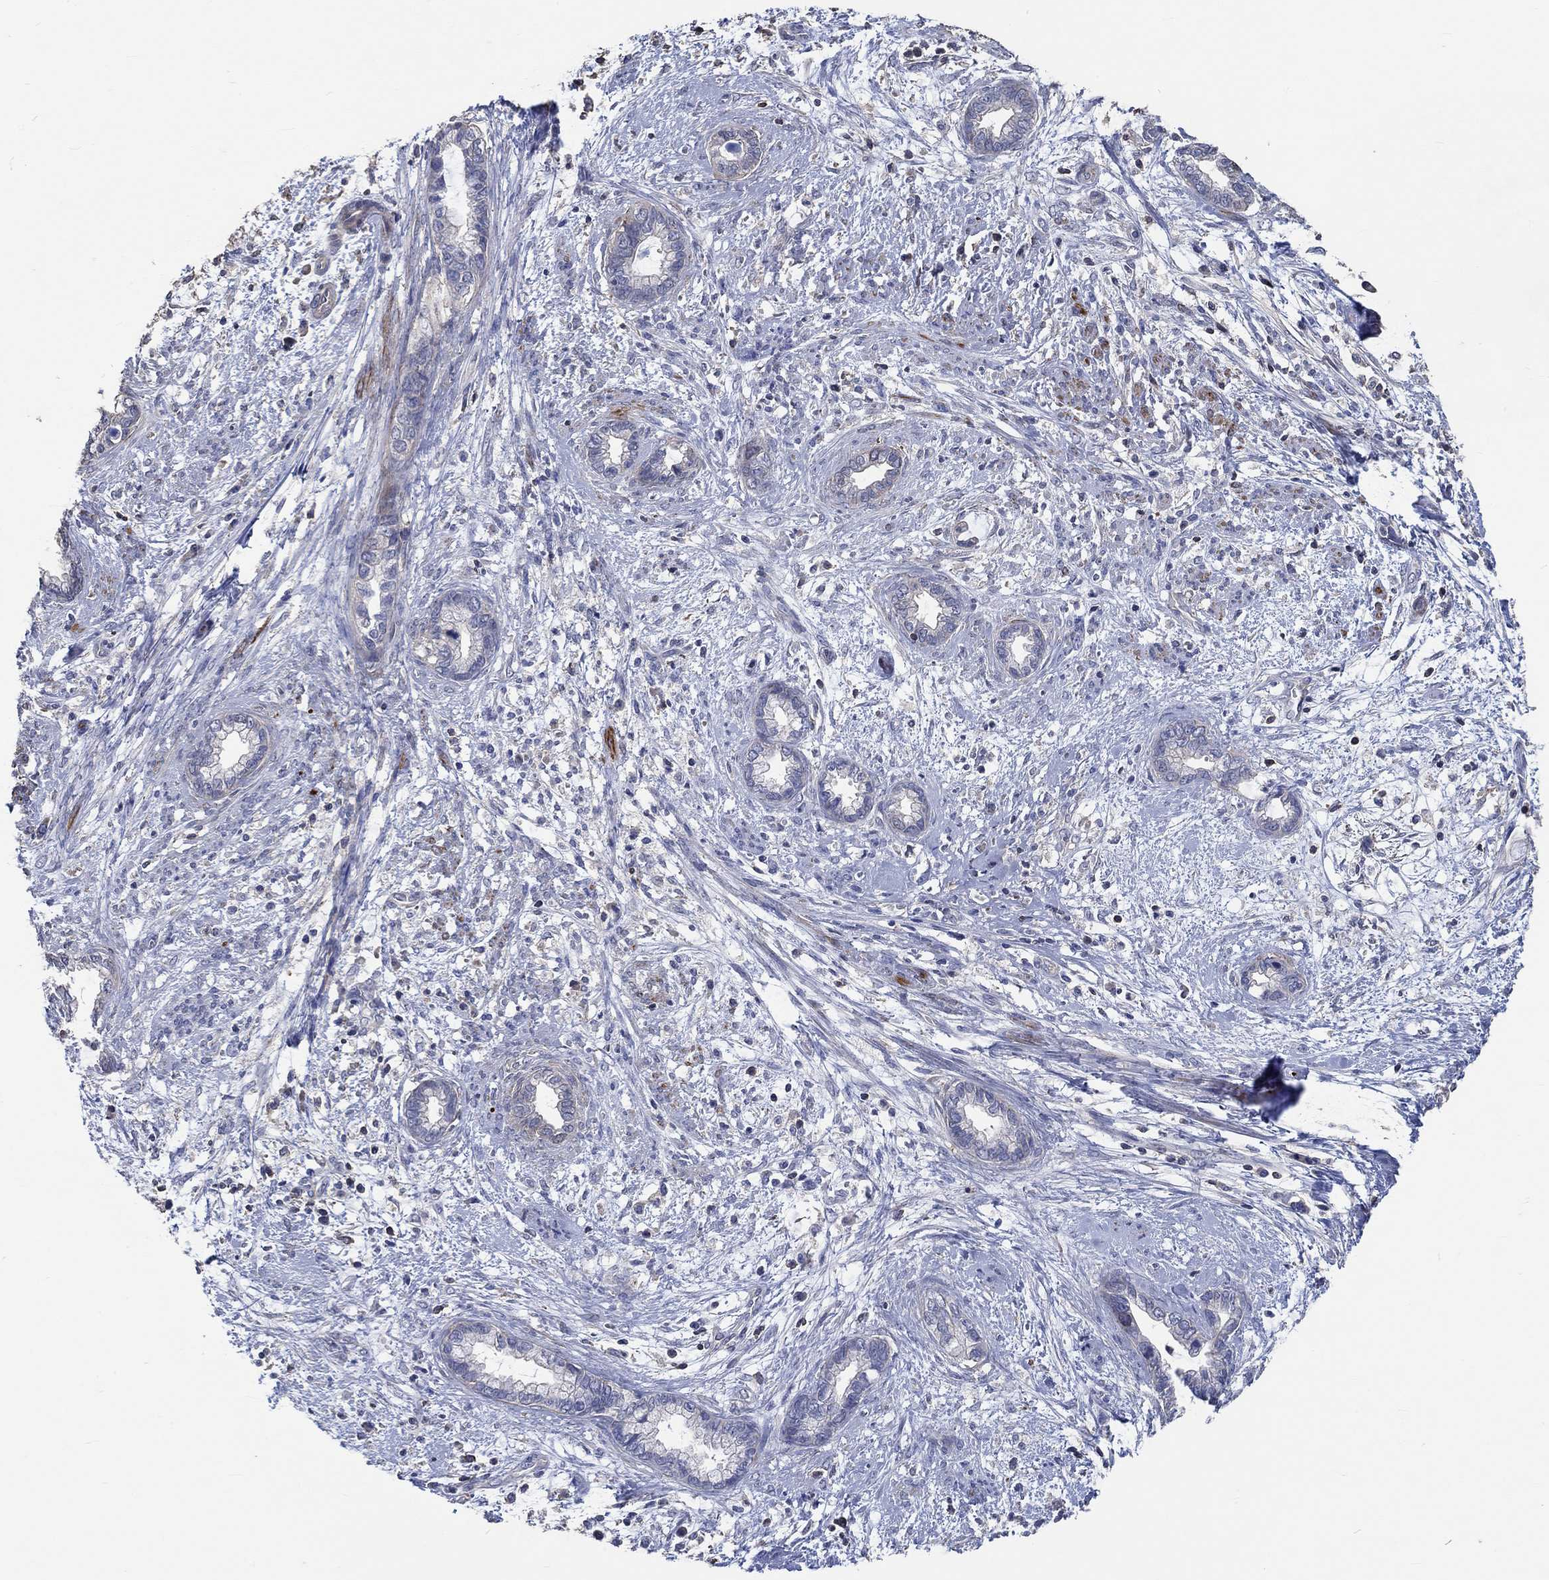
{"staining": {"intensity": "negative", "quantity": "none", "location": "none"}, "tissue": "cervical cancer", "cell_type": "Tumor cells", "image_type": "cancer", "snomed": [{"axis": "morphology", "description": "Adenocarcinoma, NOS"}, {"axis": "topography", "description": "Cervix"}], "caption": "This photomicrograph is of cervical cancer stained with immunohistochemistry (IHC) to label a protein in brown with the nuclei are counter-stained blue. There is no staining in tumor cells.", "gene": "TNFAIP8L3", "patient": {"sex": "female", "age": 62}}